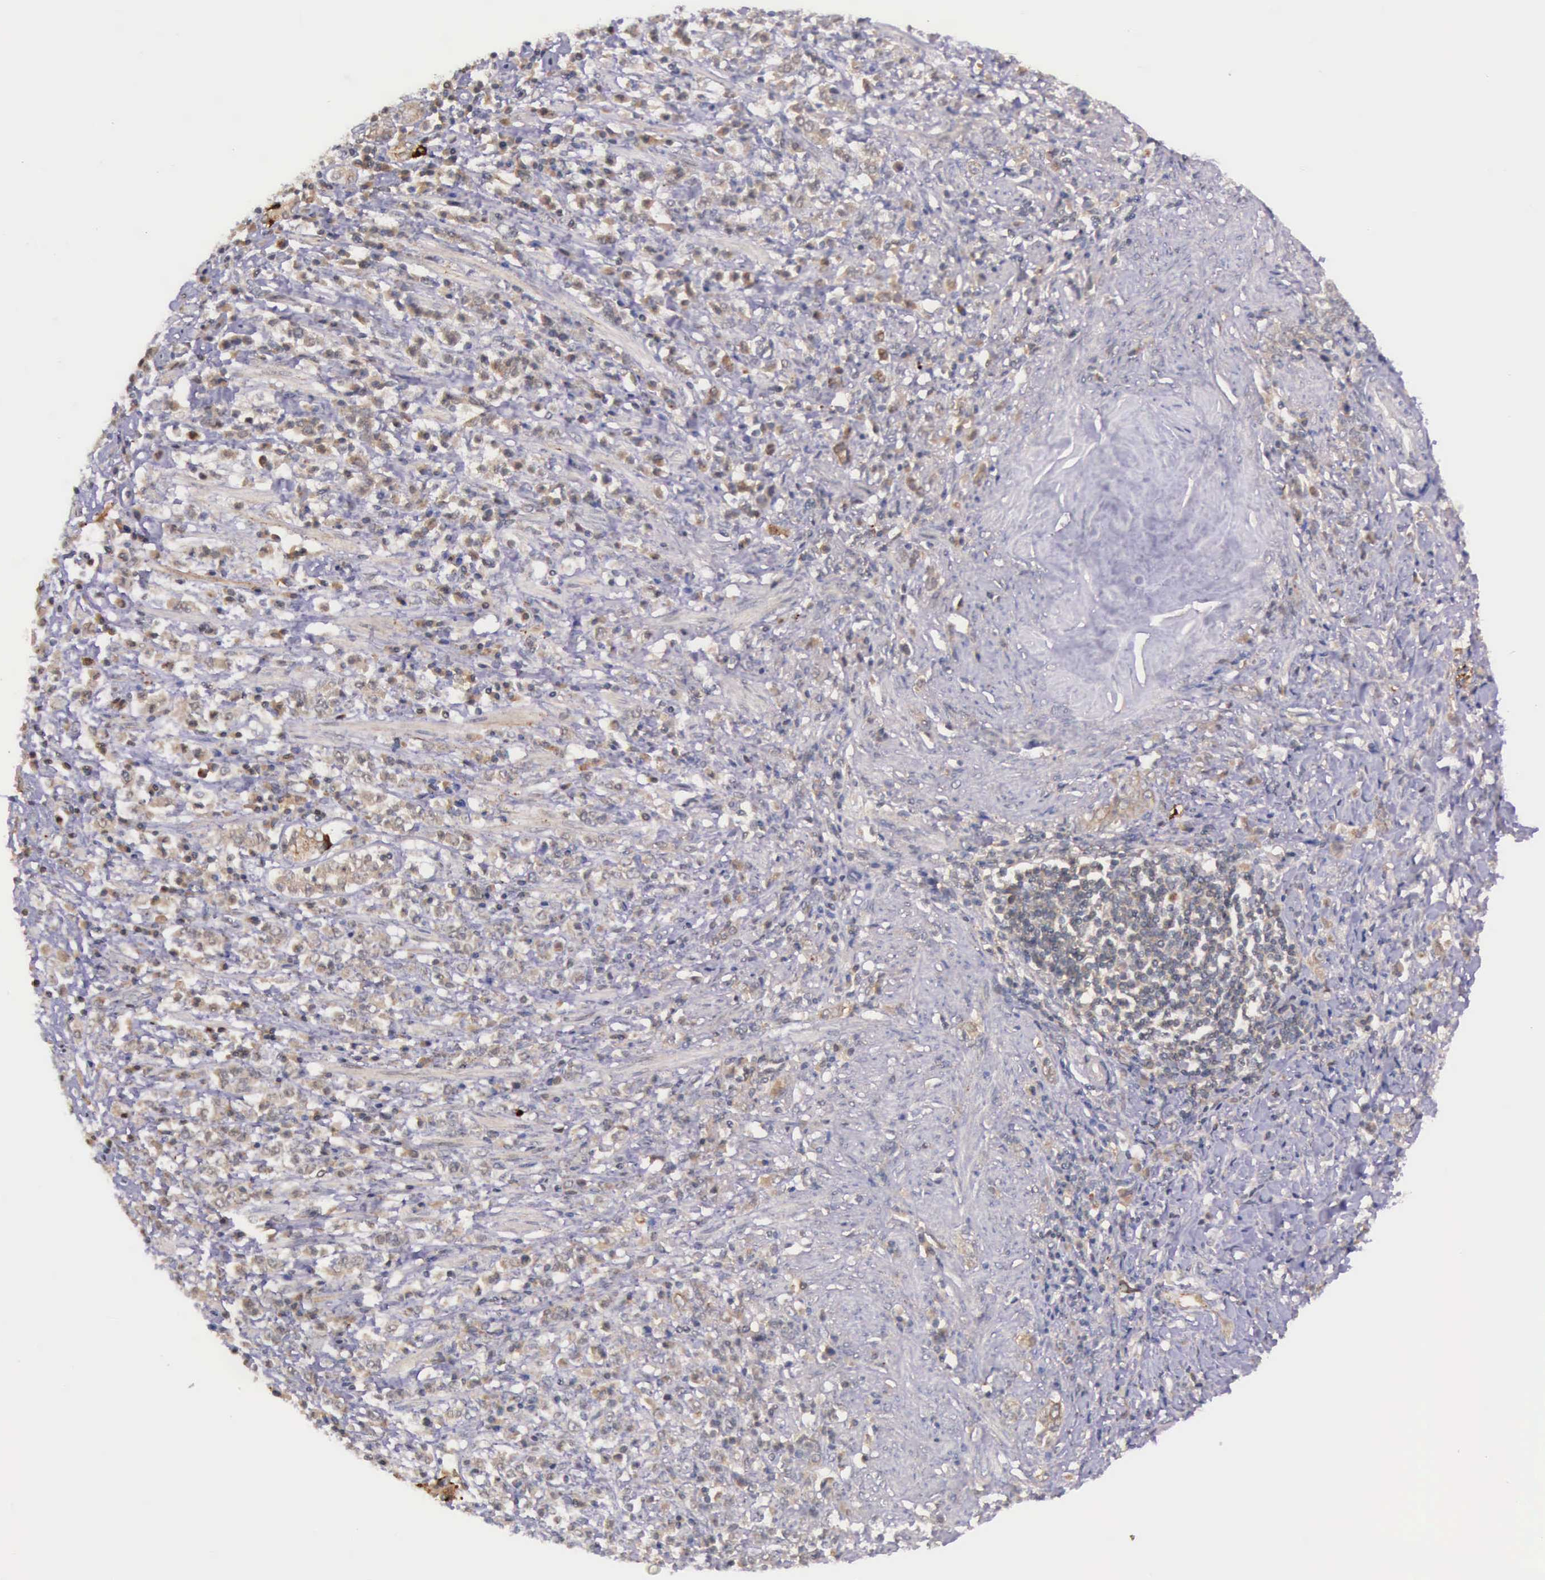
{"staining": {"intensity": "weak", "quantity": "<25%", "location": "cytoplasmic/membranous"}, "tissue": "stomach cancer", "cell_type": "Tumor cells", "image_type": "cancer", "snomed": [{"axis": "morphology", "description": "Adenocarcinoma, NOS"}, {"axis": "topography", "description": "Stomach, lower"}], "caption": "DAB immunohistochemical staining of stomach cancer reveals no significant positivity in tumor cells.", "gene": "PRICKLE3", "patient": {"sex": "male", "age": 88}}